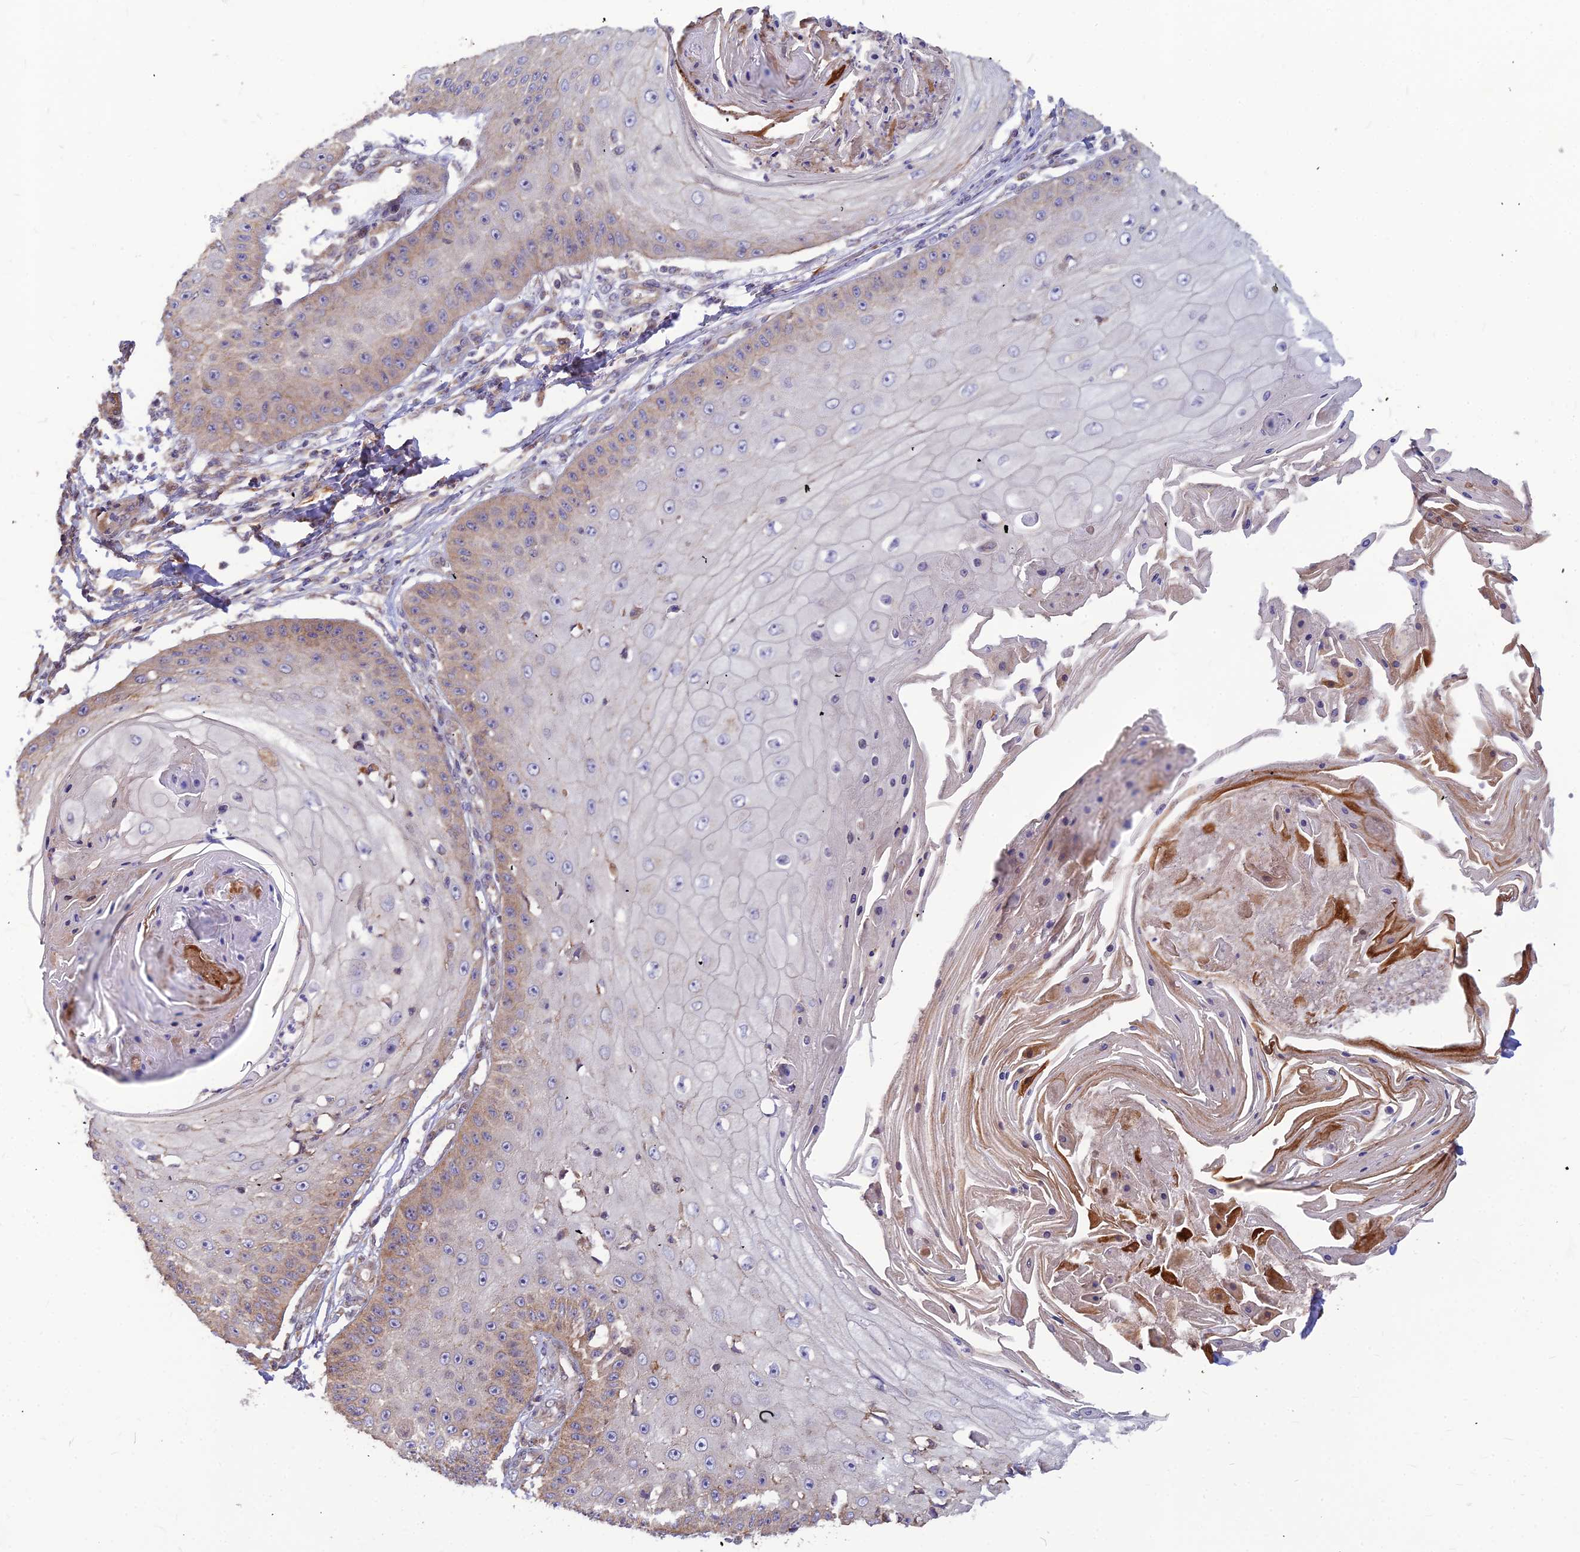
{"staining": {"intensity": "weak", "quantity": "25%-75%", "location": "cytoplasmic/membranous"}, "tissue": "skin cancer", "cell_type": "Tumor cells", "image_type": "cancer", "snomed": [{"axis": "morphology", "description": "Squamous cell carcinoma, NOS"}, {"axis": "topography", "description": "Skin"}], "caption": "About 25%-75% of tumor cells in skin squamous cell carcinoma display weak cytoplasmic/membranous protein staining as visualized by brown immunohistochemical staining.", "gene": "LEKR1", "patient": {"sex": "male", "age": 70}}